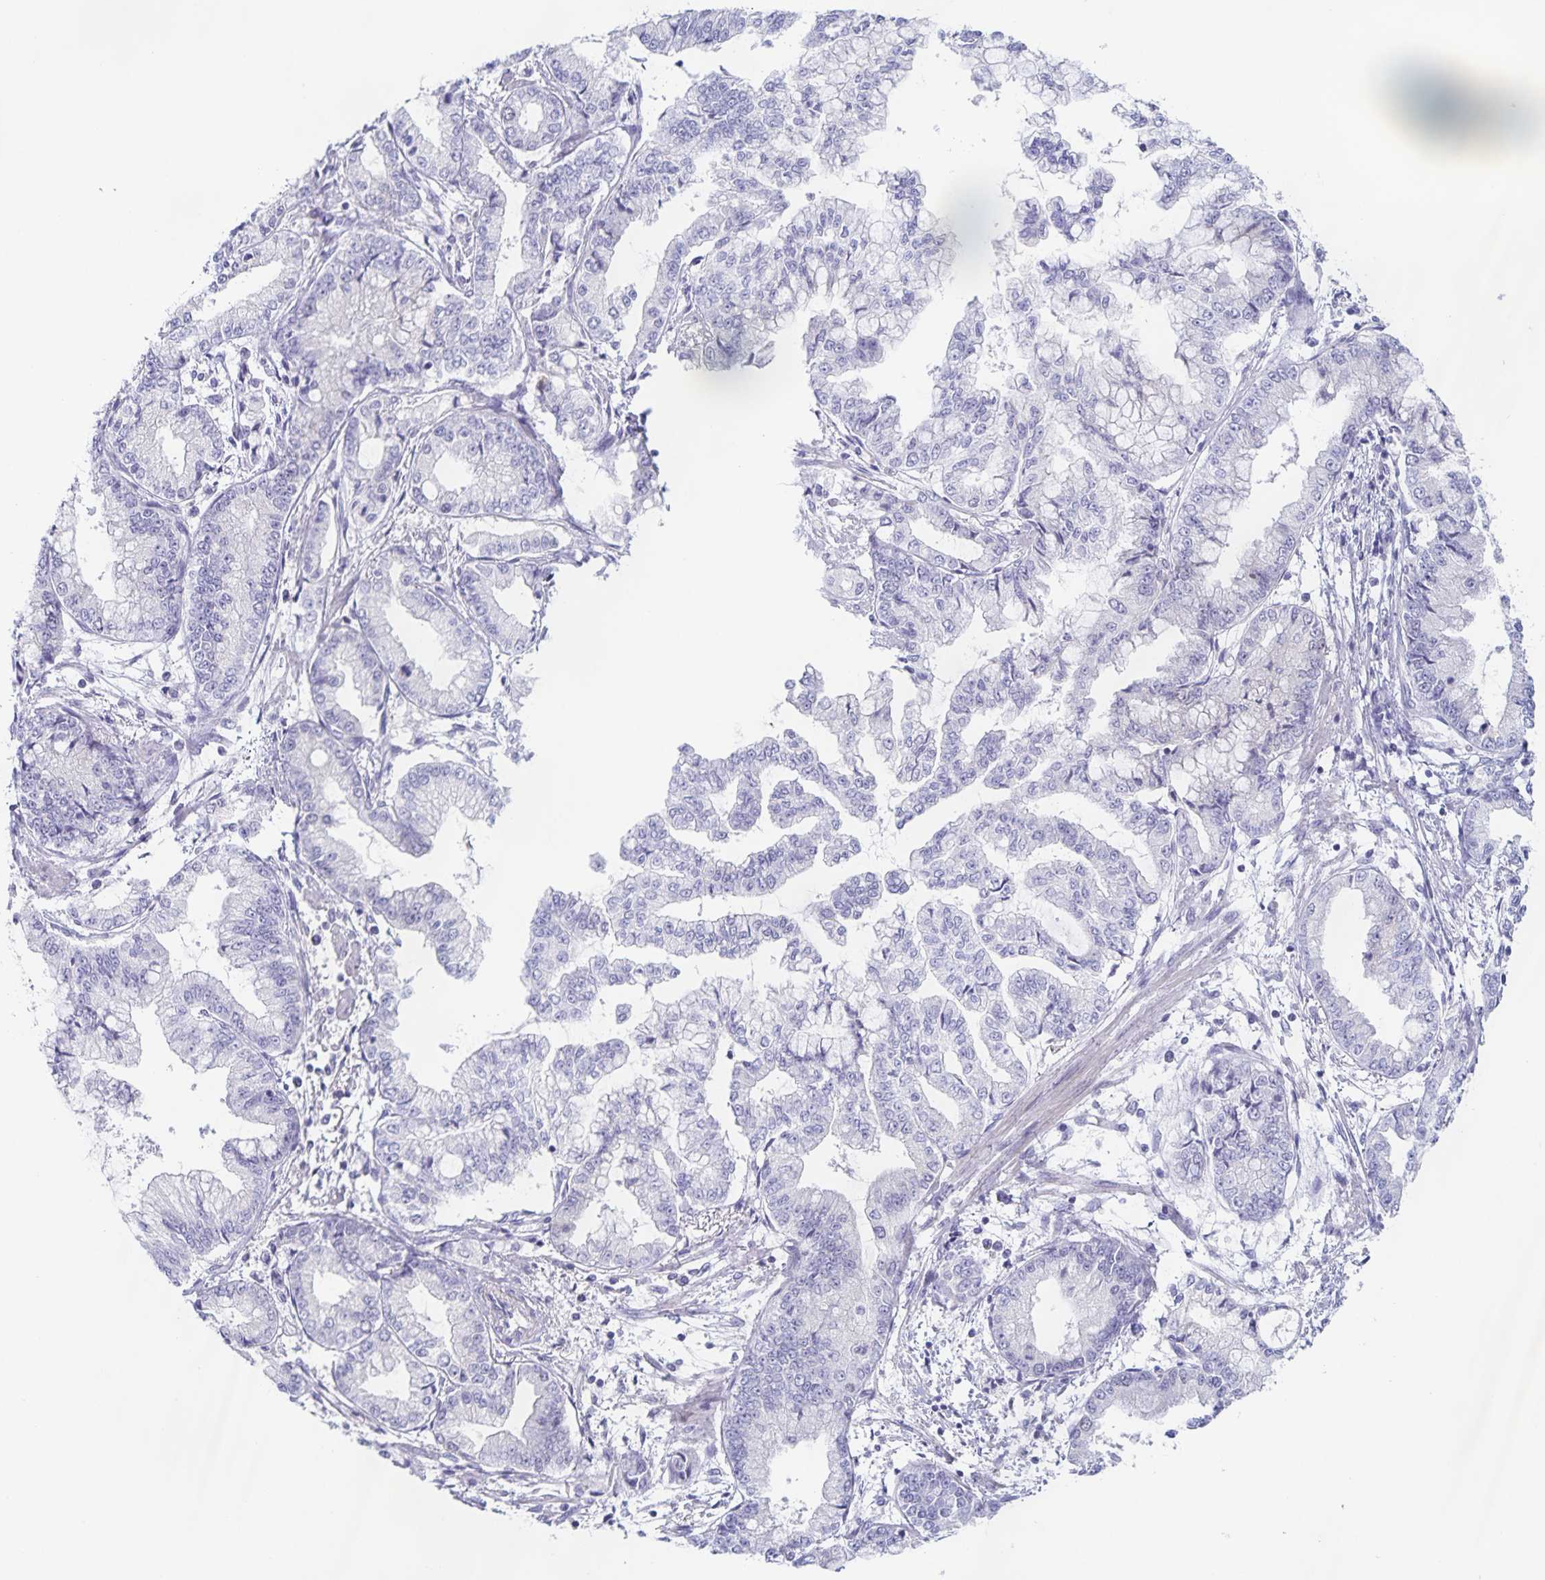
{"staining": {"intensity": "negative", "quantity": "none", "location": "none"}, "tissue": "stomach cancer", "cell_type": "Tumor cells", "image_type": "cancer", "snomed": [{"axis": "morphology", "description": "Adenocarcinoma, NOS"}, {"axis": "topography", "description": "Stomach, upper"}], "caption": "Human stomach adenocarcinoma stained for a protein using immunohistochemistry (IHC) shows no positivity in tumor cells.", "gene": "CENPH", "patient": {"sex": "female", "age": 74}}